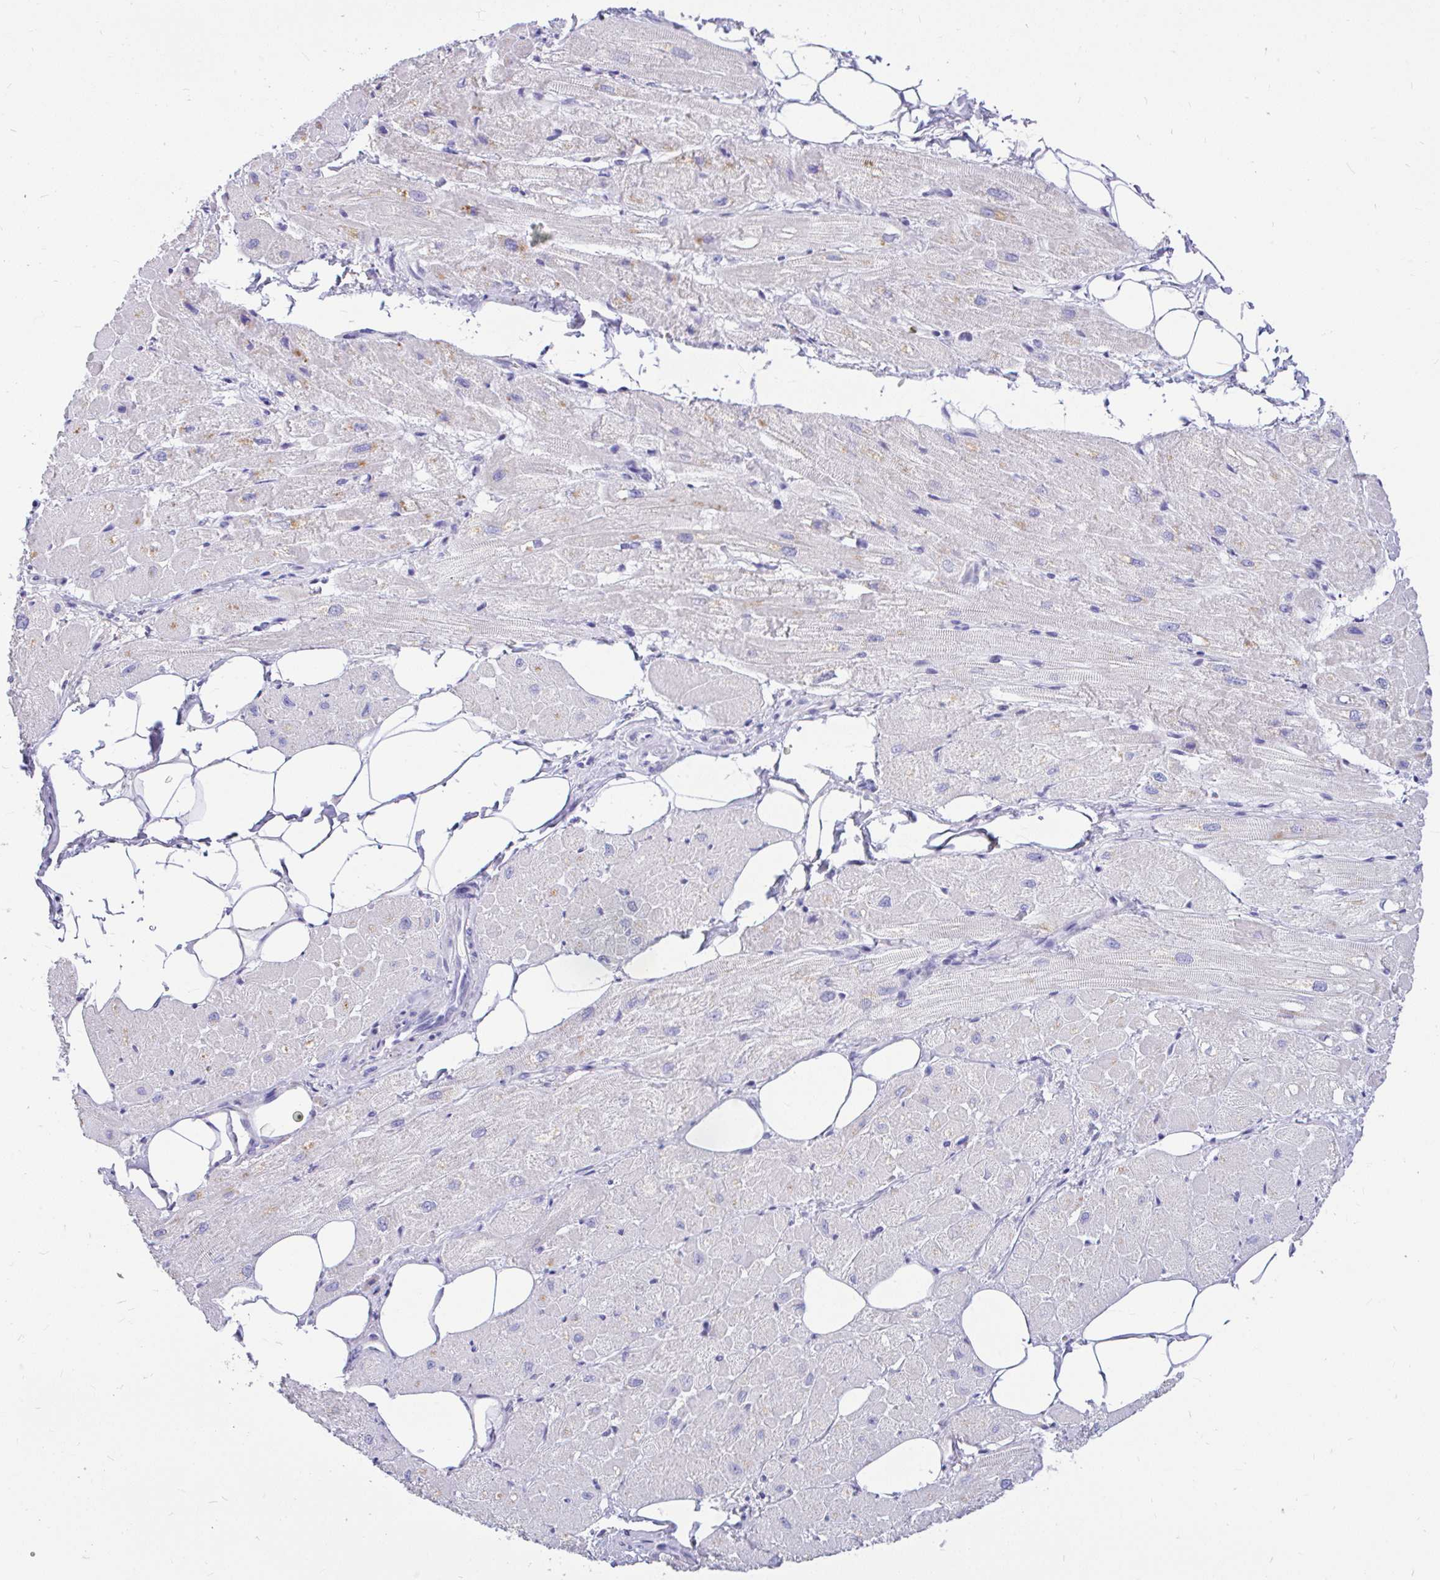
{"staining": {"intensity": "negative", "quantity": "none", "location": "none"}, "tissue": "heart muscle", "cell_type": "Cardiomyocytes", "image_type": "normal", "snomed": [{"axis": "morphology", "description": "Normal tissue, NOS"}, {"axis": "topography", "description": "Heart"}], "caption": "This is a histopathology image of immunohistochemistry staining of unremarkable heart muscle, which shows no positivity in cardiomyocytes.", "gene": "MAP1LC3A", "patient": {"sex": "male", "age": 62}}